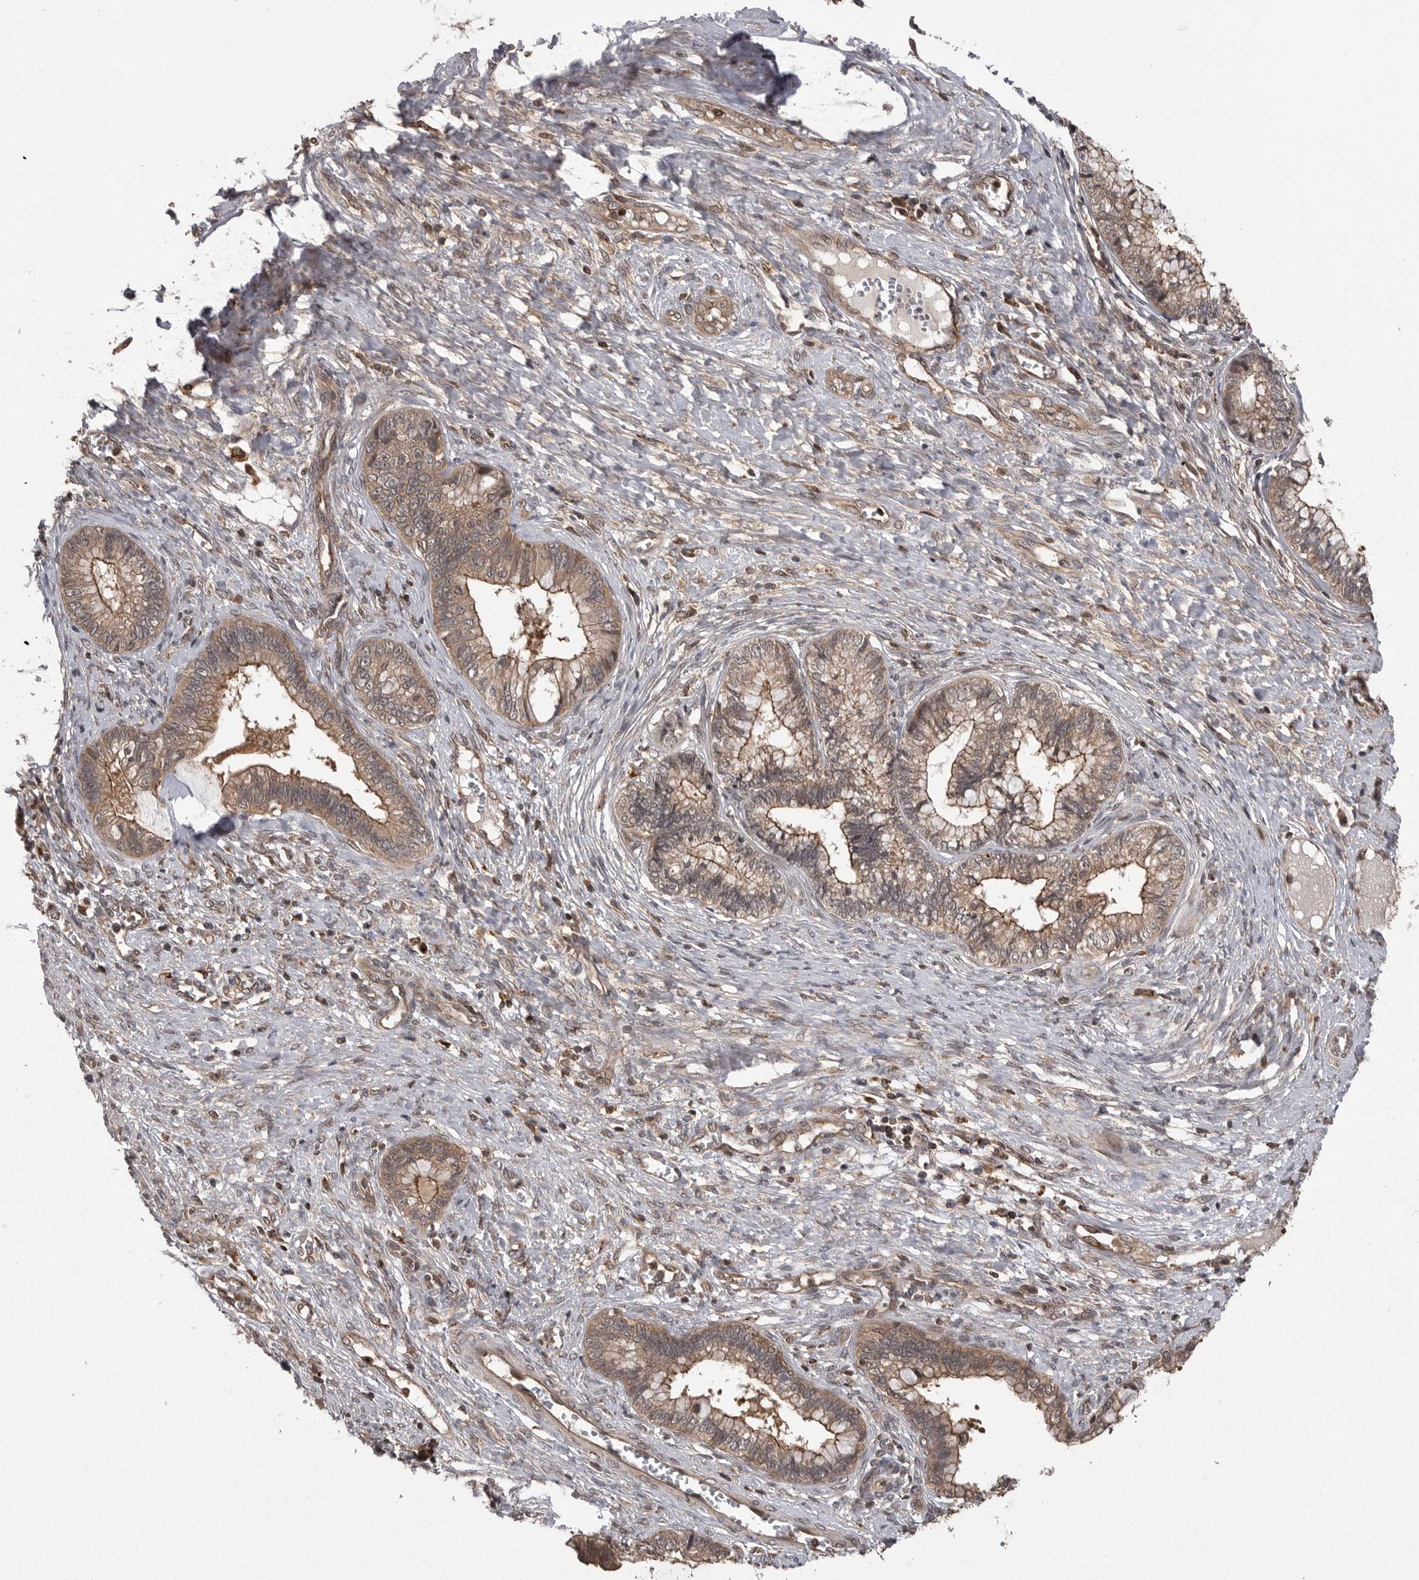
{"staining": {"intensity": "moderate", "quantity": ">75%", "location": "cytoplasmic/membranous"}, "tissue": "cervical cancer", "cell_type": "Tumor cells", "image_type": "cancer", "snomed": [{"axis": "morphology", "description": "Adenocarcinoma, NOS"}, {"axis": "topography", "description": "Cervix"}], "caption": "Immunohistochemical staining of human adenocarcinoma (cervical) shows medium levels of moderate cytoplasmic/membranous expression in about >75% of tumor cells.", "gene": "AOAH", "patient": {"sex": "female", "age": 44}}